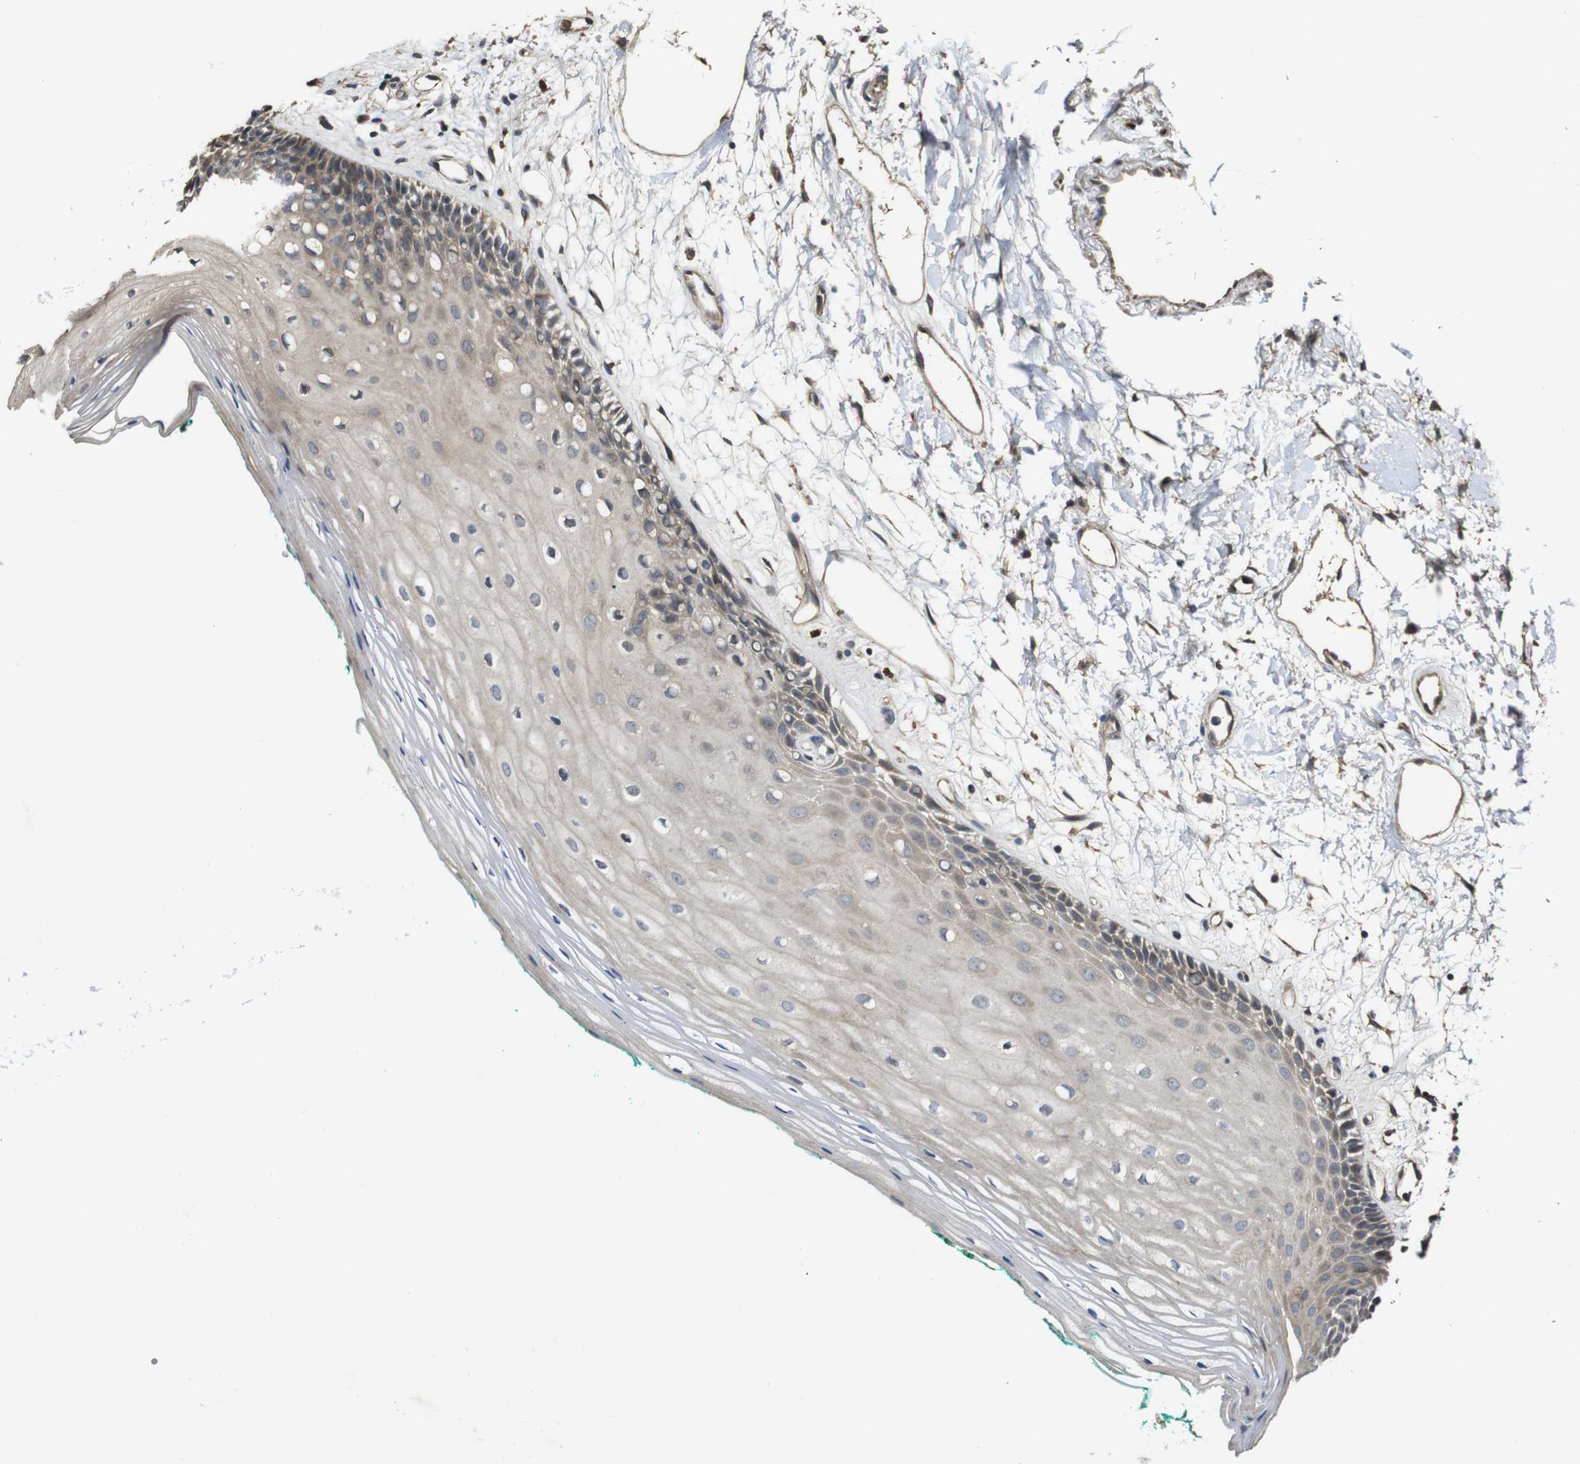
{"staining": {"intensity": "weak", "quantity": "25%-75%", "location": "cytoplasmic/membranous"}, "tissue": "oral mucosa", "cell_type": "Squamous epithelial cells", "image_type": "normal", "snomed": [{"axis": "morphology", "description": "Normal tissue, NOS"}, {"axis": "topography", "description": "Skeletal muscle"}, {"axis": "topography", "description": "Oral tissue"}, {"axis": "topography", "description": "Peripheral nerve tissue"}], "caption": "A high-resolution photomicrograph shows IHC staining of normal oral mucosa, which demonstrates weak cytoplasmic/membranous positivity in about 25%-75% of squamous epithelial cells.", "gene": "PCDHB10", "patient": {"sex": "female", "age": 84}}